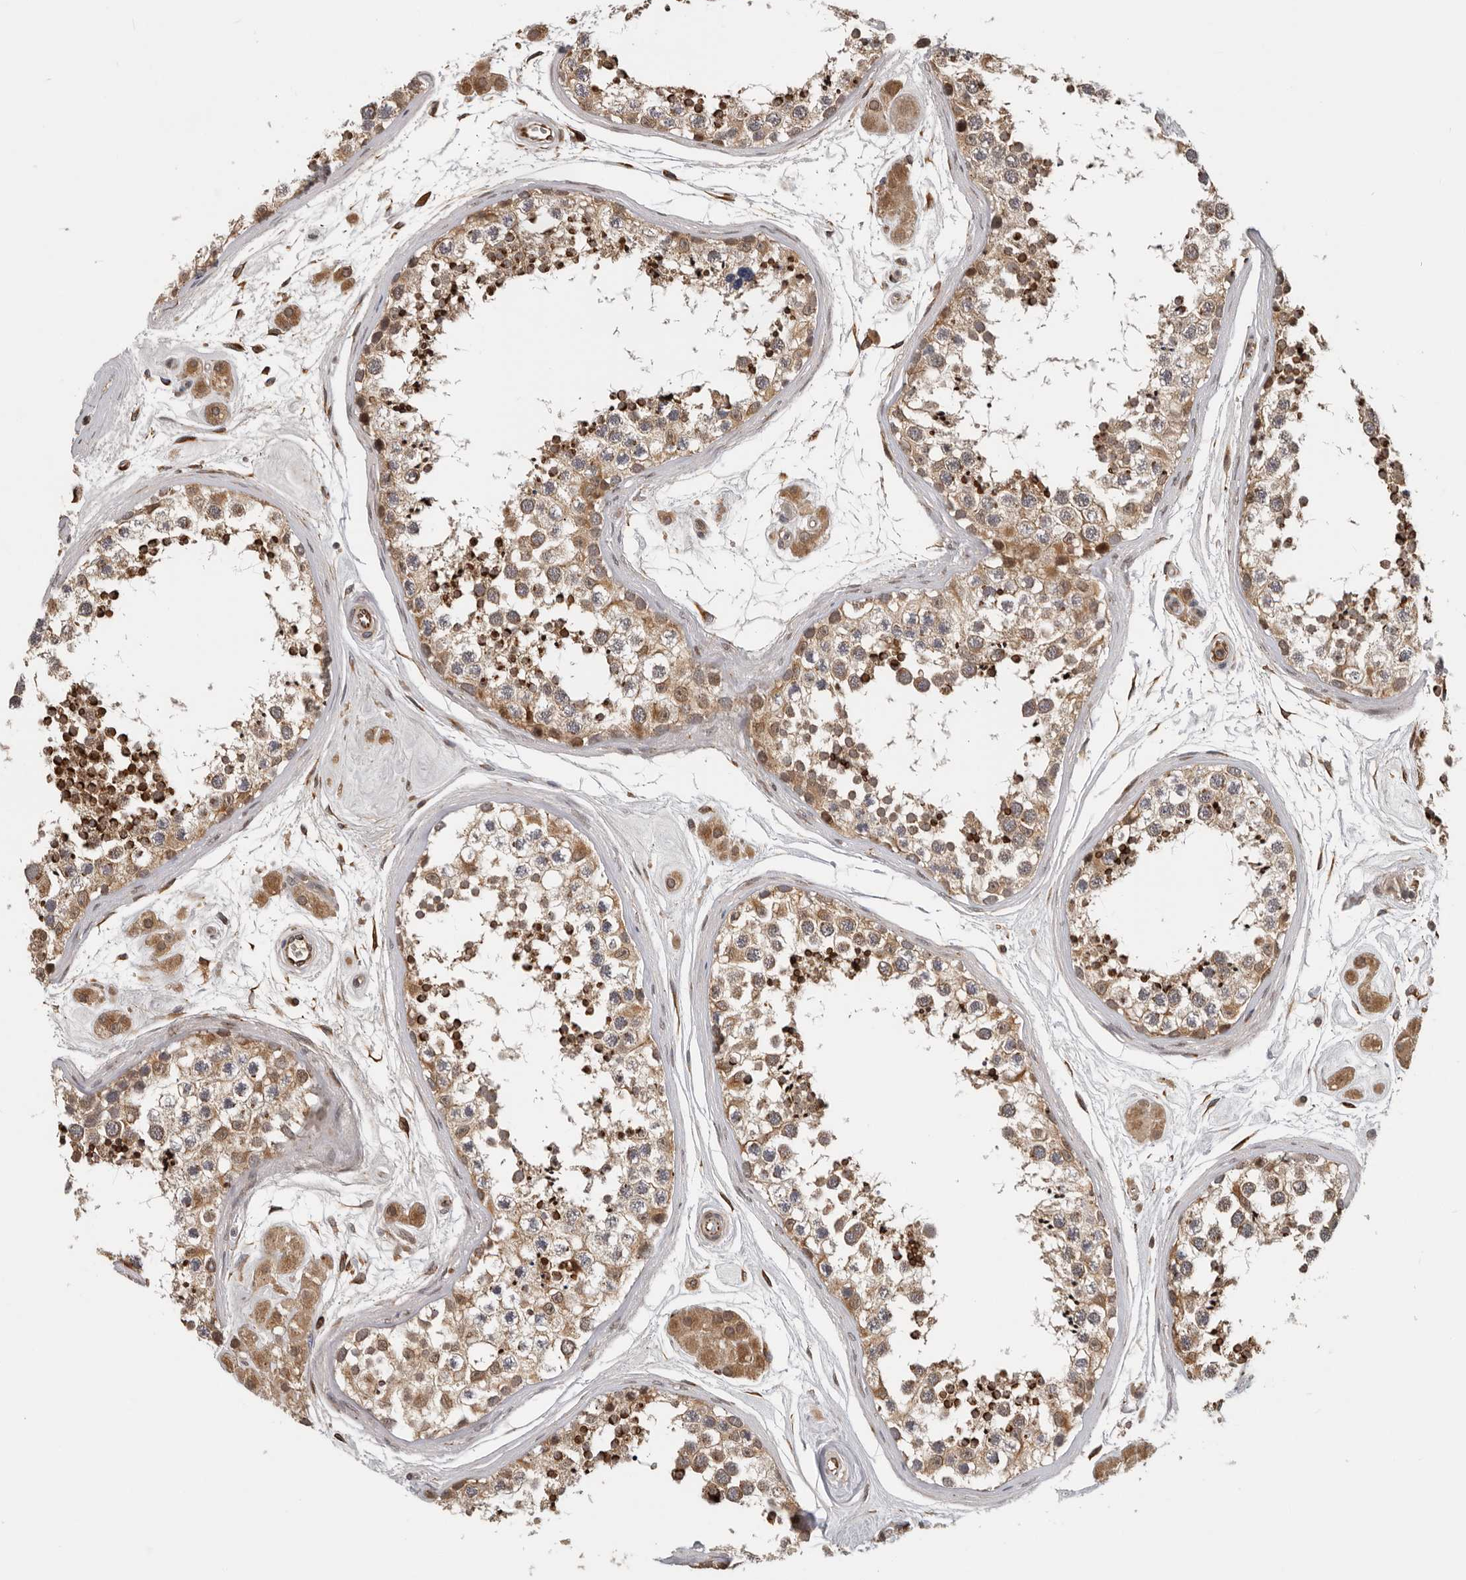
{"staining": {"intensity": "moderate", "quantity": ">75%", "location": "cytoplasmic/membranous"}, "tissue": "testis", "cell_type": "Cells in seminiferous ducts", "image_type": "normal", "snomed": [{"axis": "morphology", "description": "Normal tissue, NOS"}, {"axis": "topography", "description": "Testis"}], "caption": "The micrograph exhibits immunohistochemical staining of benign testis. There is moderate cytoplasmic/membranous staining is seen in about >75% of cells in seminiferous ducts.", "gene": "RNF157", "patient": {"sex": "male", "age": 56}}